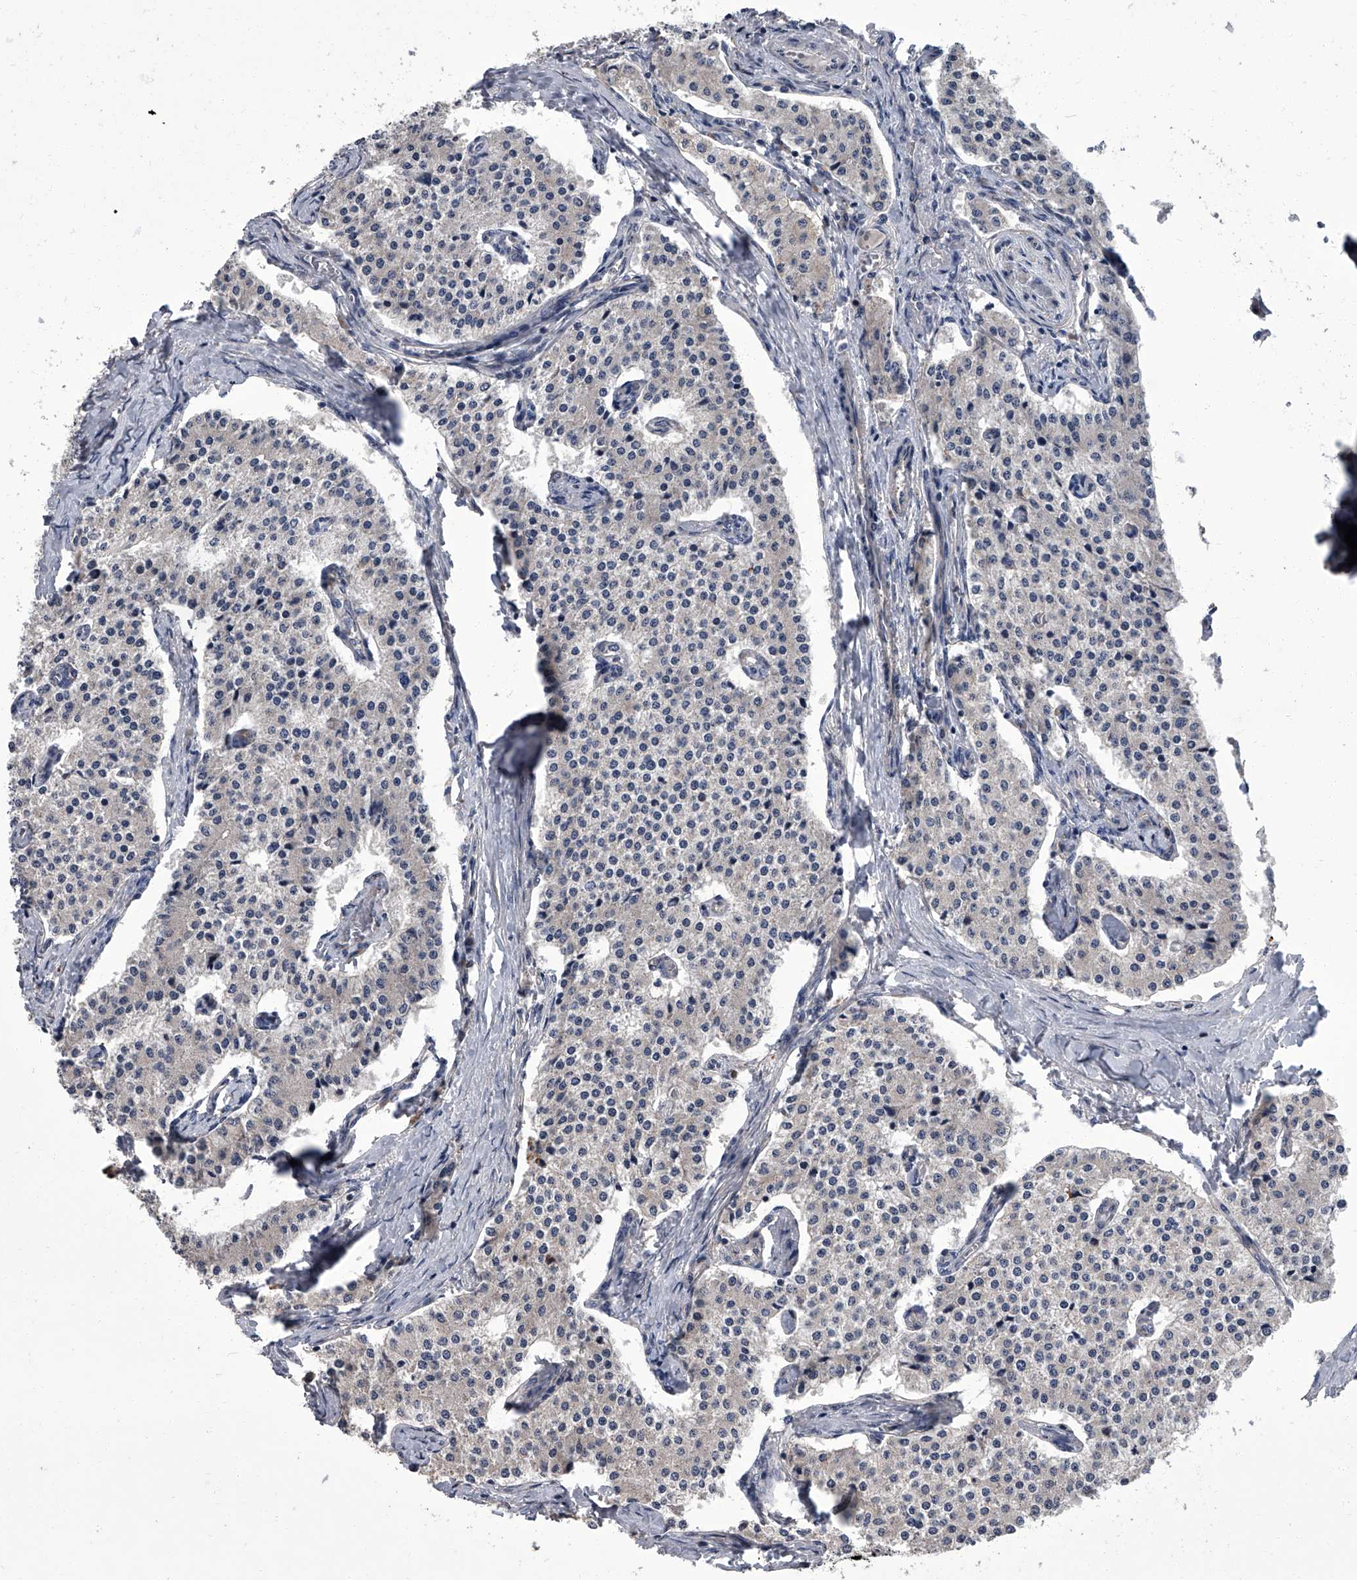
{"staining": {"intensity": "negative", "quantity": "none", "location": "none"}, "tissue": "carcinoid", "cell_type": "Tumor cells", "image_type": "cancer", "snomed": [{"axis": "morphology", "description": "Carcinoid, malignant, NOS"}, {"axis": "topography", "description": "Colon"}], "caption": "The immunohistochemistry (IHC) photomicrograph has no significant staining in tumor cells of carcinoid tissue.", "gene": "SIRT4", "patient": {"sex": "female", "age": 52}}